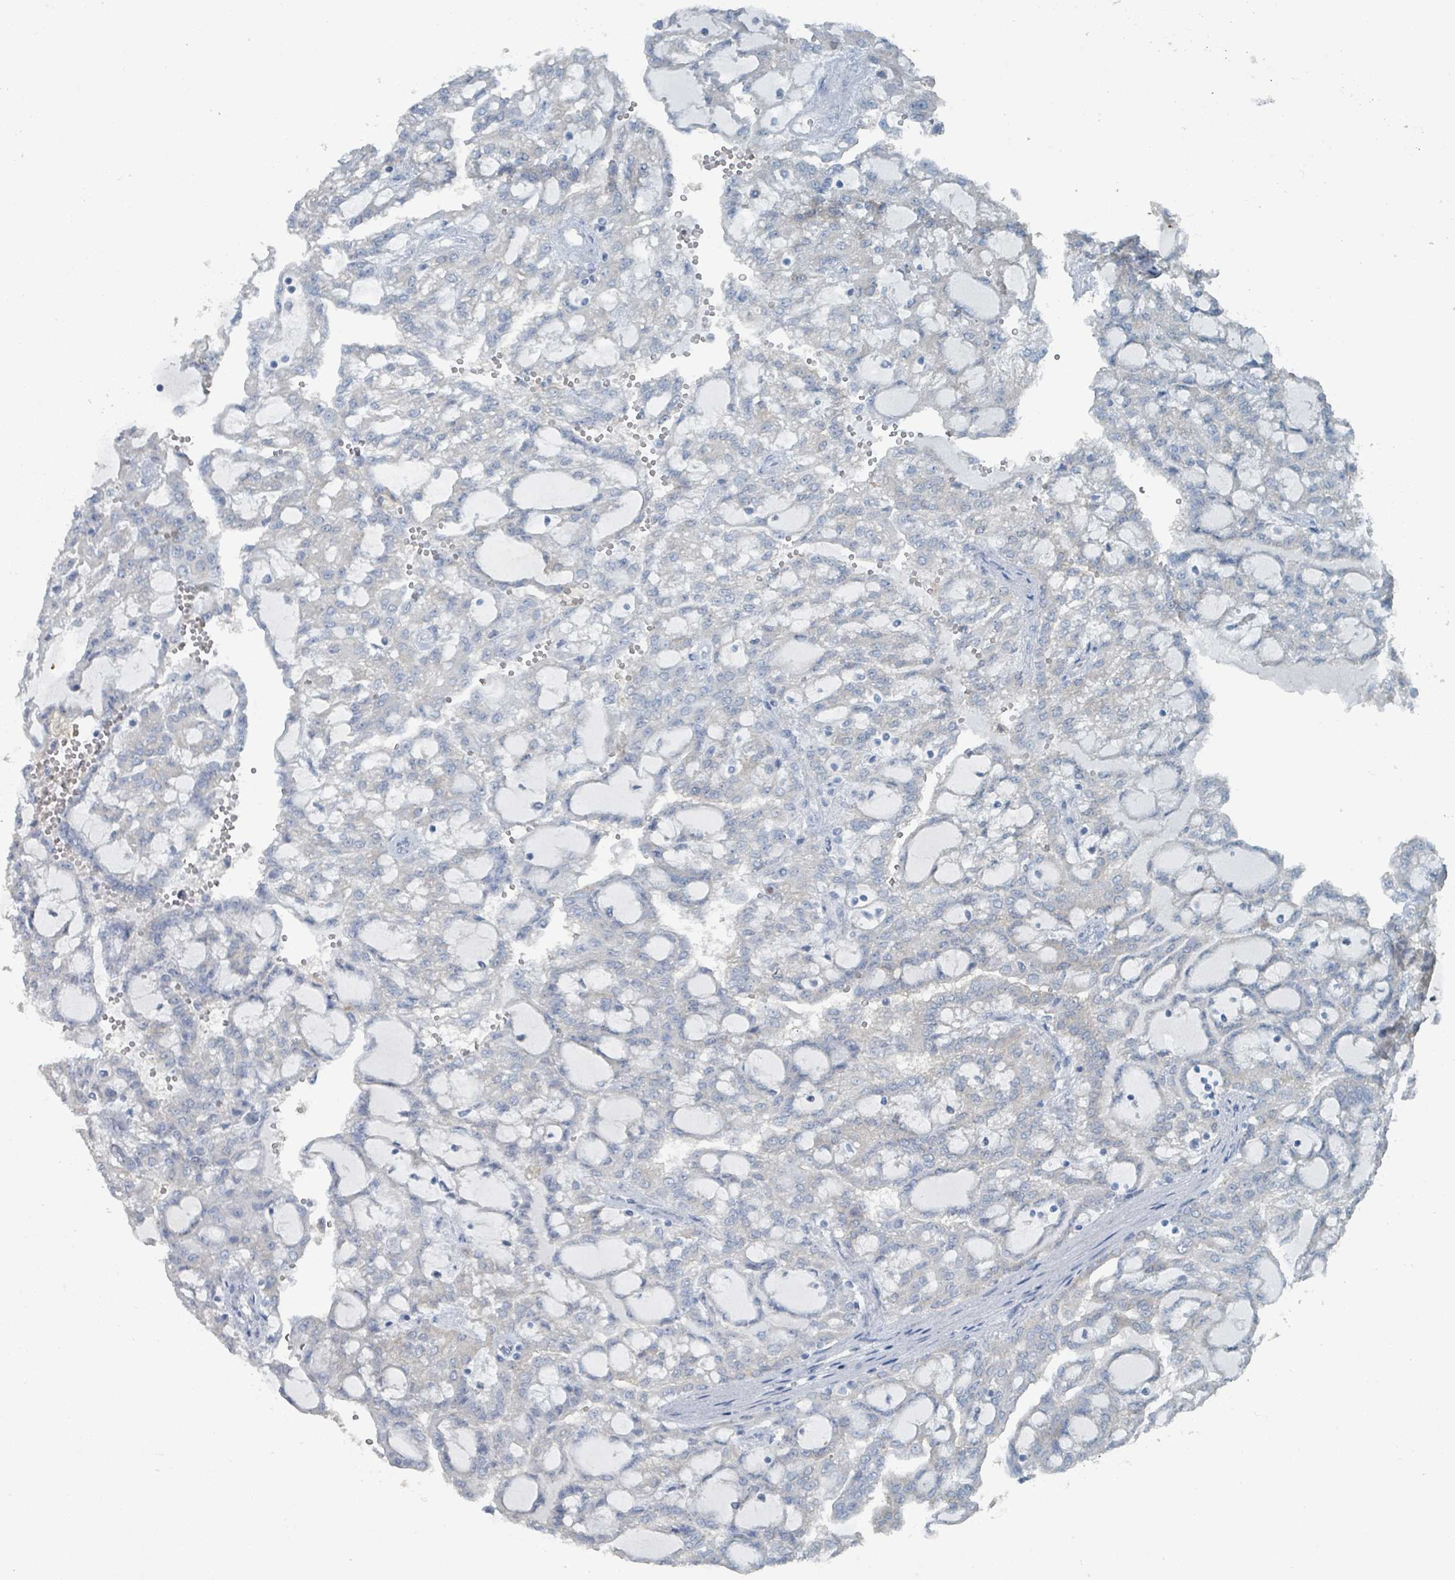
{"staining": {"intensity": "negative", "quantity": "none", "location": "none"}, "tissue": "renal cancer", "cell_type": "Tumor cells", "image_type": "cancer", "snomed": [{"axis": "morphology", "description": "Adenocarcinoma, NOS"}, {"axis": "topography", "description": "Kidney"}], "caption": "Human adenocarcinoma (renal) stained for a protein using immunohistochemistry demonstrates no expression in tumor cells.", "gene": "GAMT", "patient": {"sex": "male", "age": 63}}